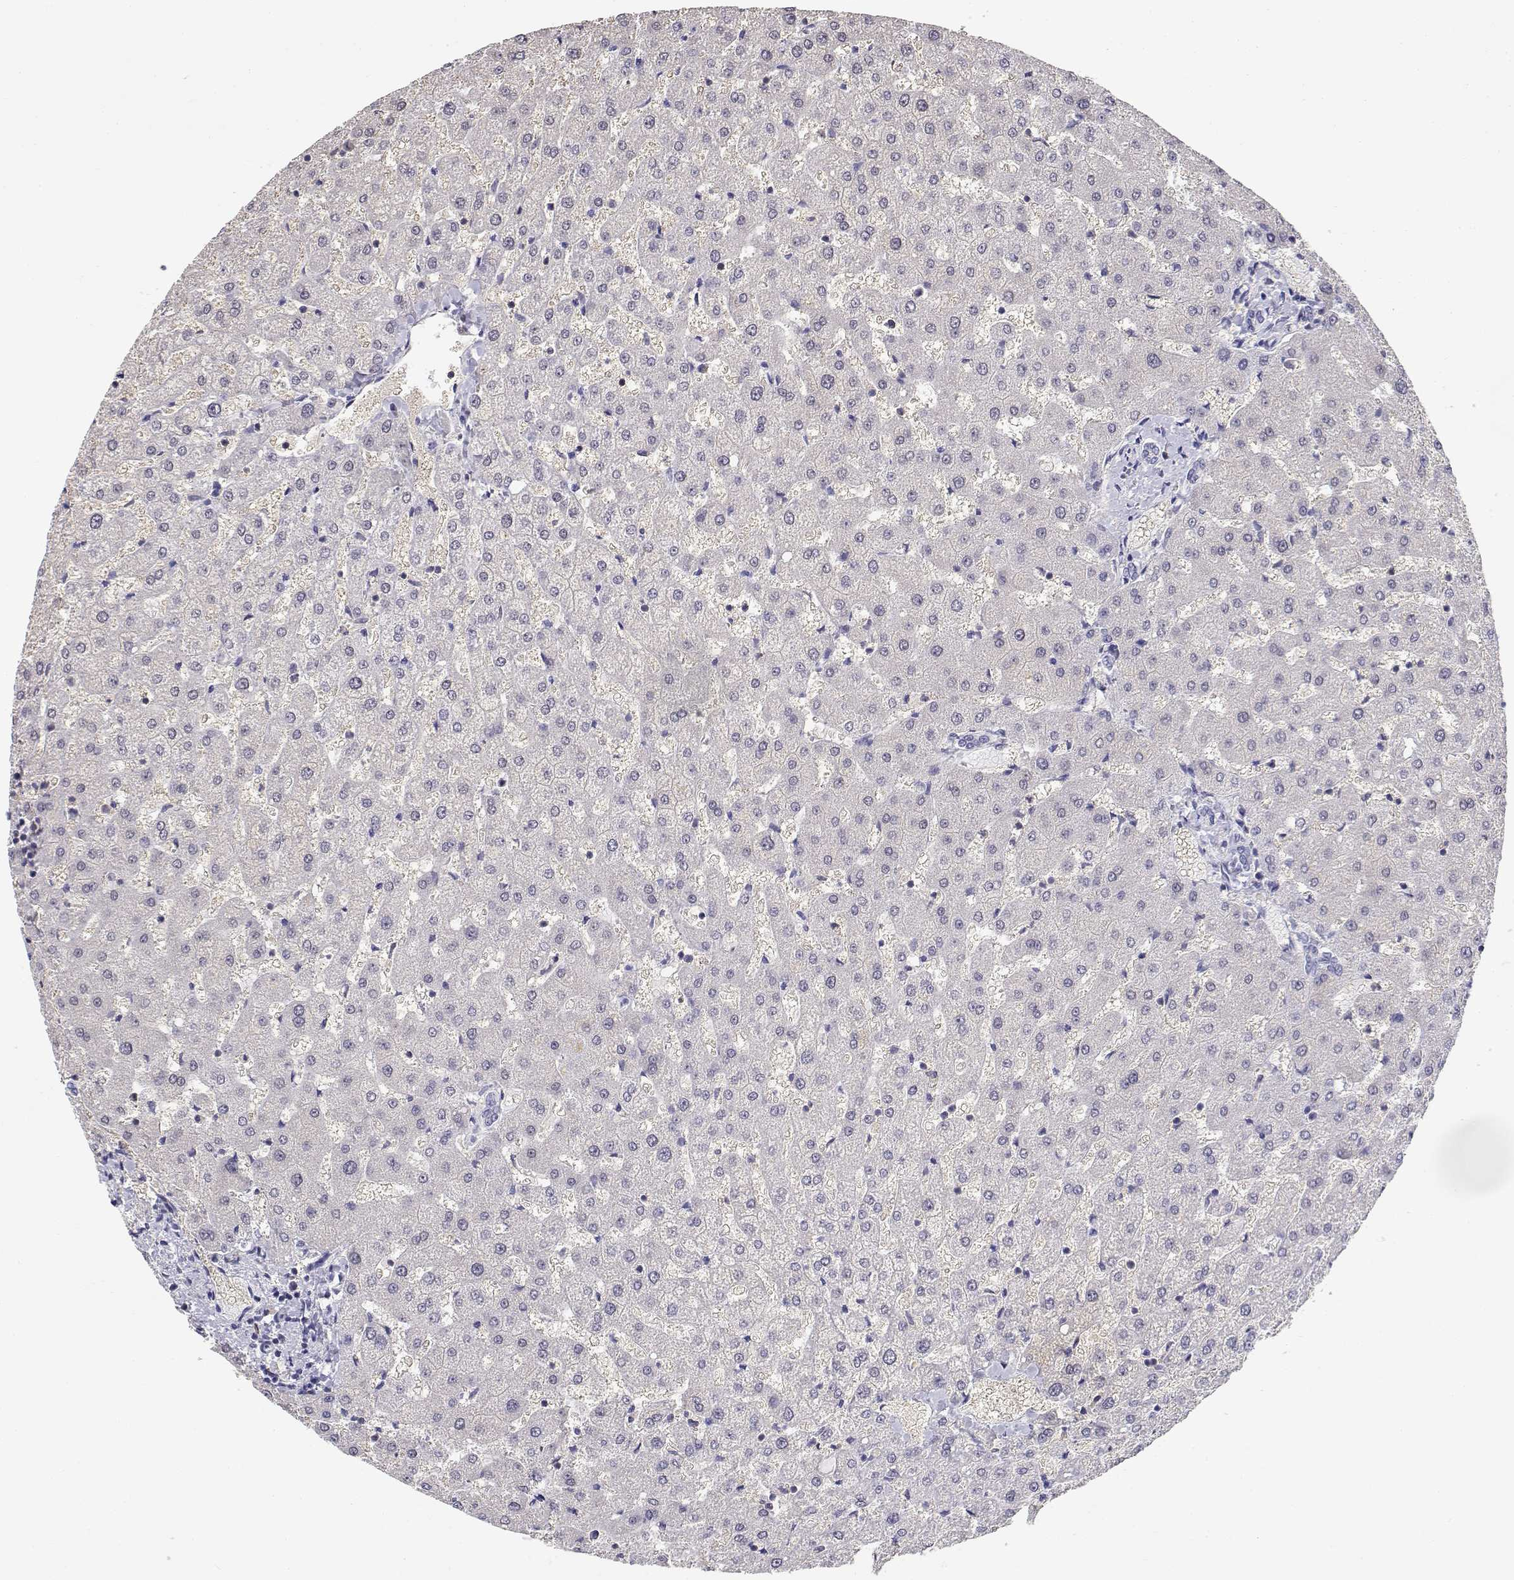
{"staining": {"intensity": "negative", "quantity": "none", "location": "none"}, "tissue": "liver", "cell_type": "Cholangiocytes", "image_type": "normal", "snomed": [{"axis": "morphology", "description": "Normal tissue, NOS"}, {"axis": "topography", "description": "Liver"}], "caption": "Immunohistochemistry of unremarkable liver exhibits no staining in cholangiocytes.", "gene": "ADA", "patient": {"sex": "female", "age": 50}}